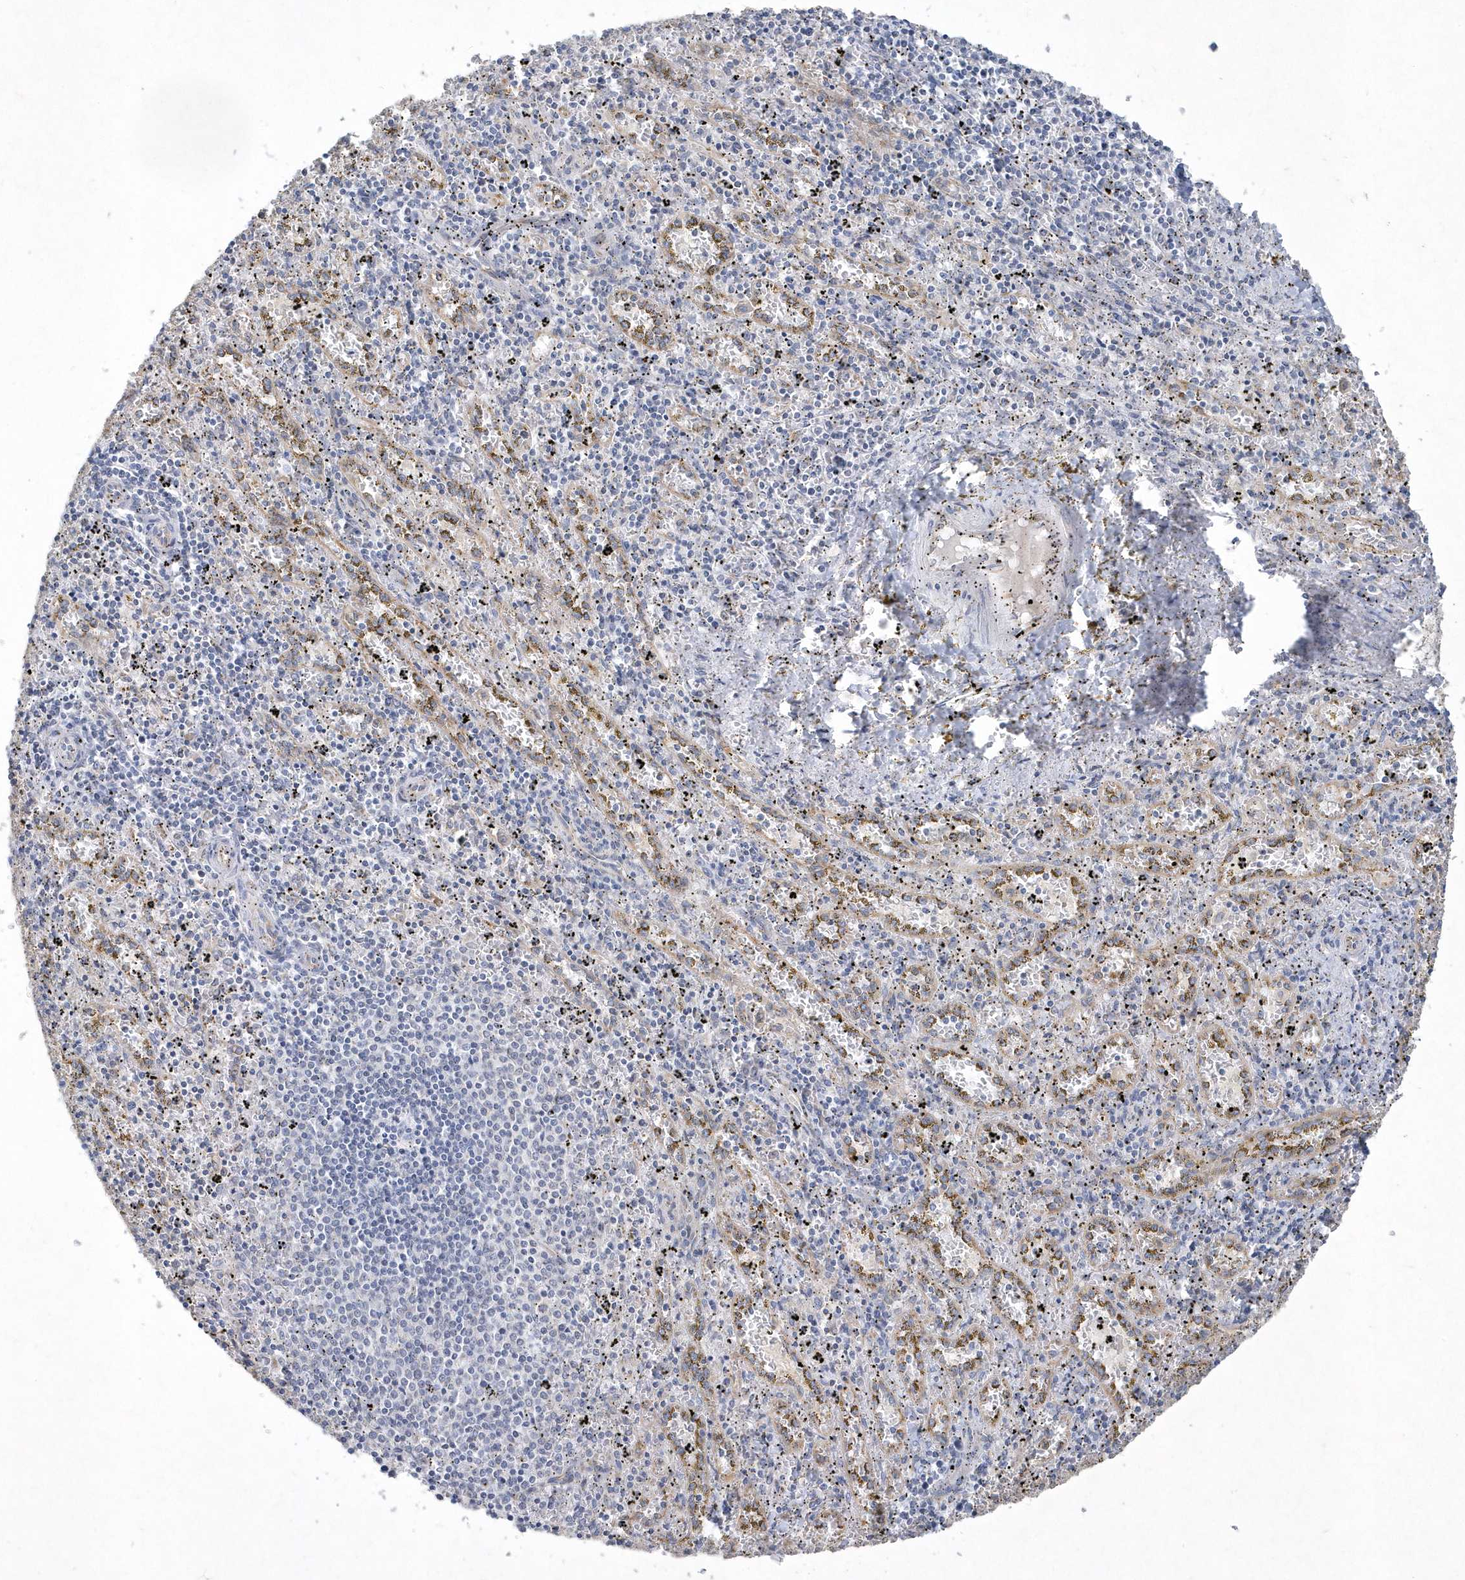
{"staining": {"intensity": "negative", "quantity": "none", "location": "none"}, "tissue": "spleen", "cell_type": "Cells in red pulp", "image_type": "normal", "snomed": [{"axis": "morphology", "description": "Normal tissue, NOS"}, {"axis": "topography", "description": "Spleen"}], "caption": "Spleen was stained to show a protein in brown. There is no significant positivity in cells in red pulp. Brightfield microscopy of IHC stained with DAB (3,3'-diaminobenzidine) (brown) and hematoxylin (blue), captured at high magnification.", "gene": "DGAT1", "patient": {"sex": "male", "age": 11}}